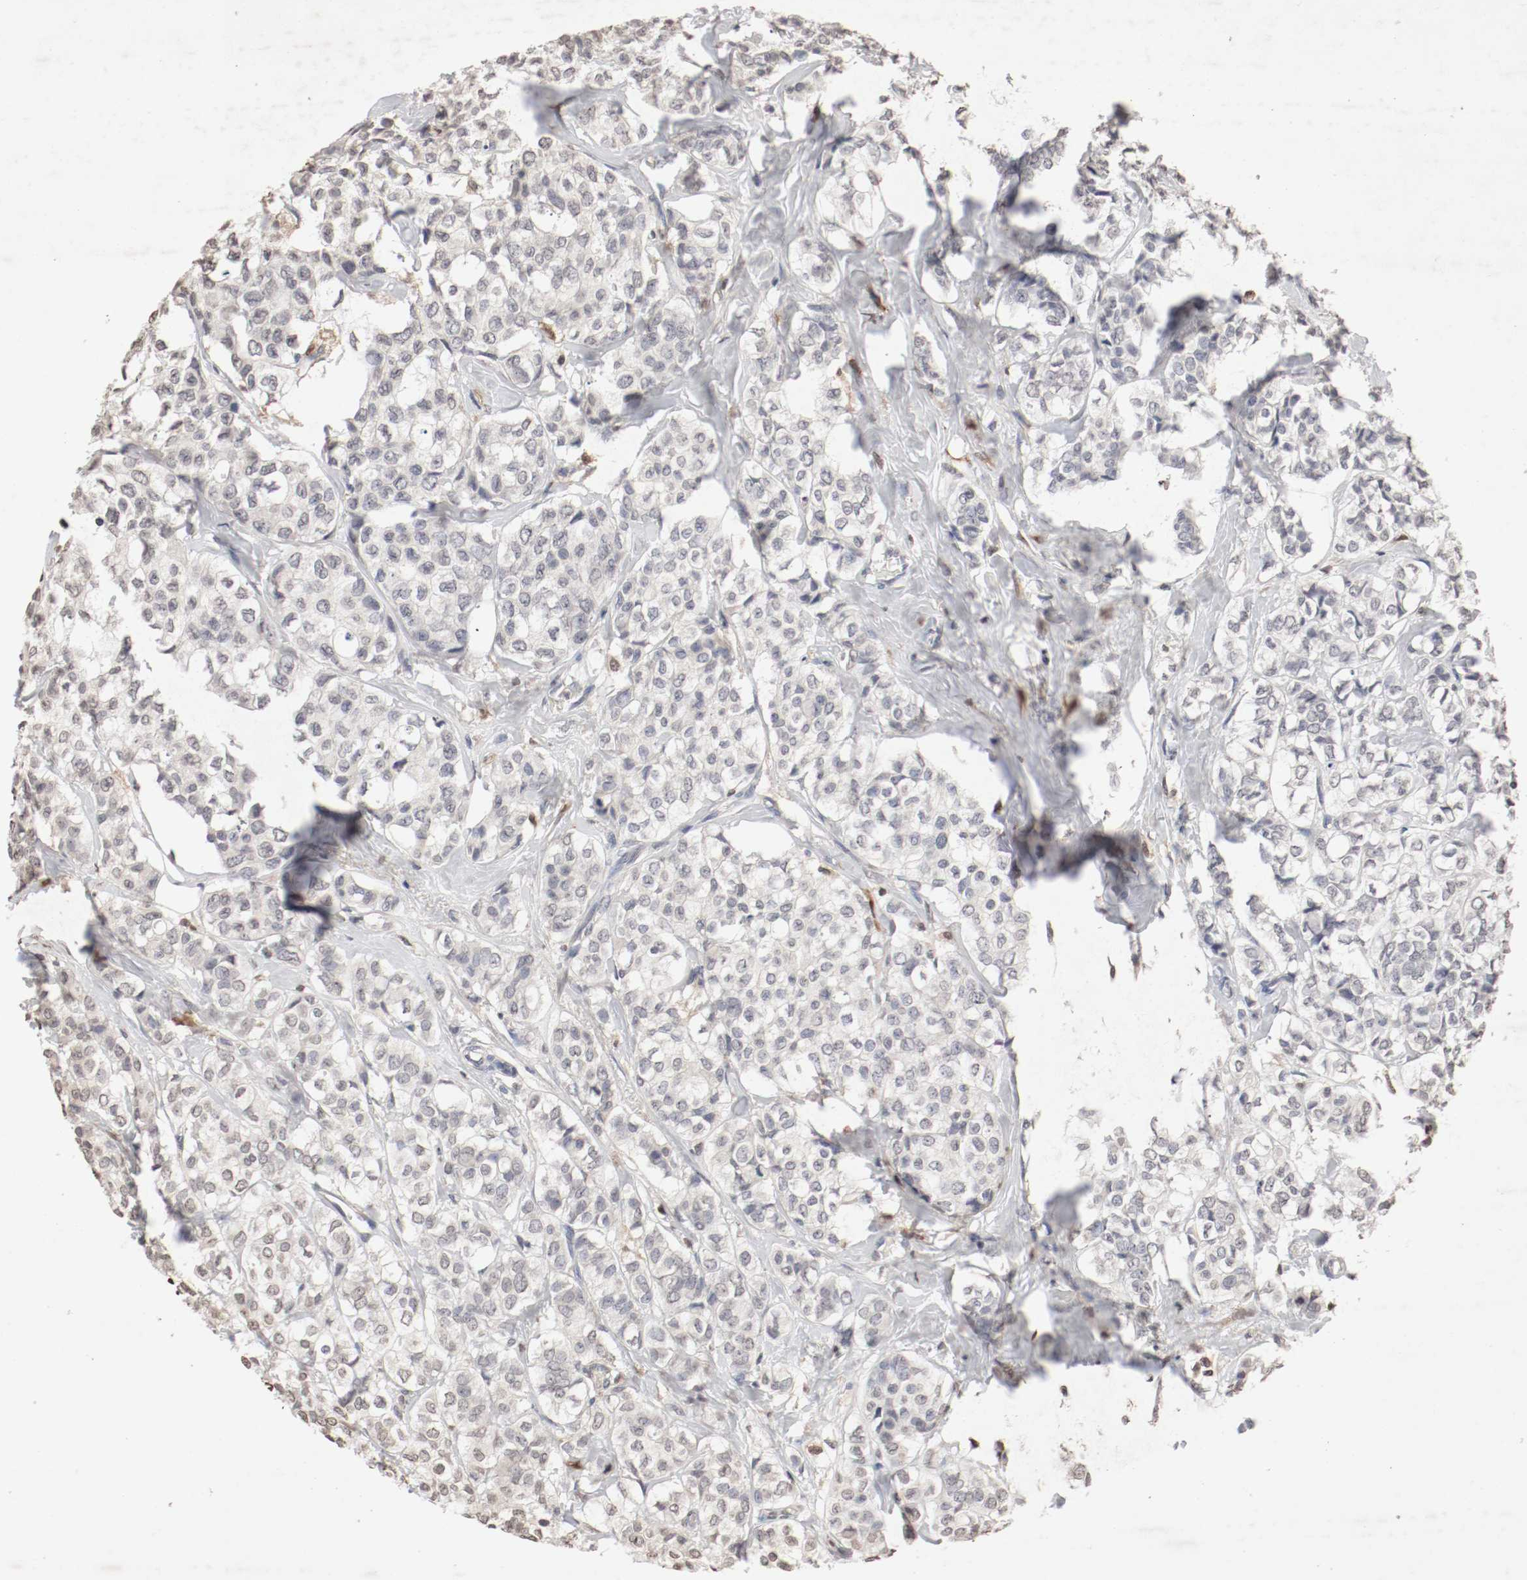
{"staining": {"intensity": "negative", "quantity": "none", "location": "none"}, "tissue": "breast cancer", "cell_type": "Tumor cells", "image_type": "cancer", "snomed": [{"axis": "morphology", "description": "Lobular carcinoma"}, {"axis": "topography", "description": "Breast"}], "caption": "A histopathology image of breast cancer (lobular carcinoma) stained for a protein displays no brown staining in tumor cells.", "gene": "WASL", "patient": {"sex": "female", "age": 60}}